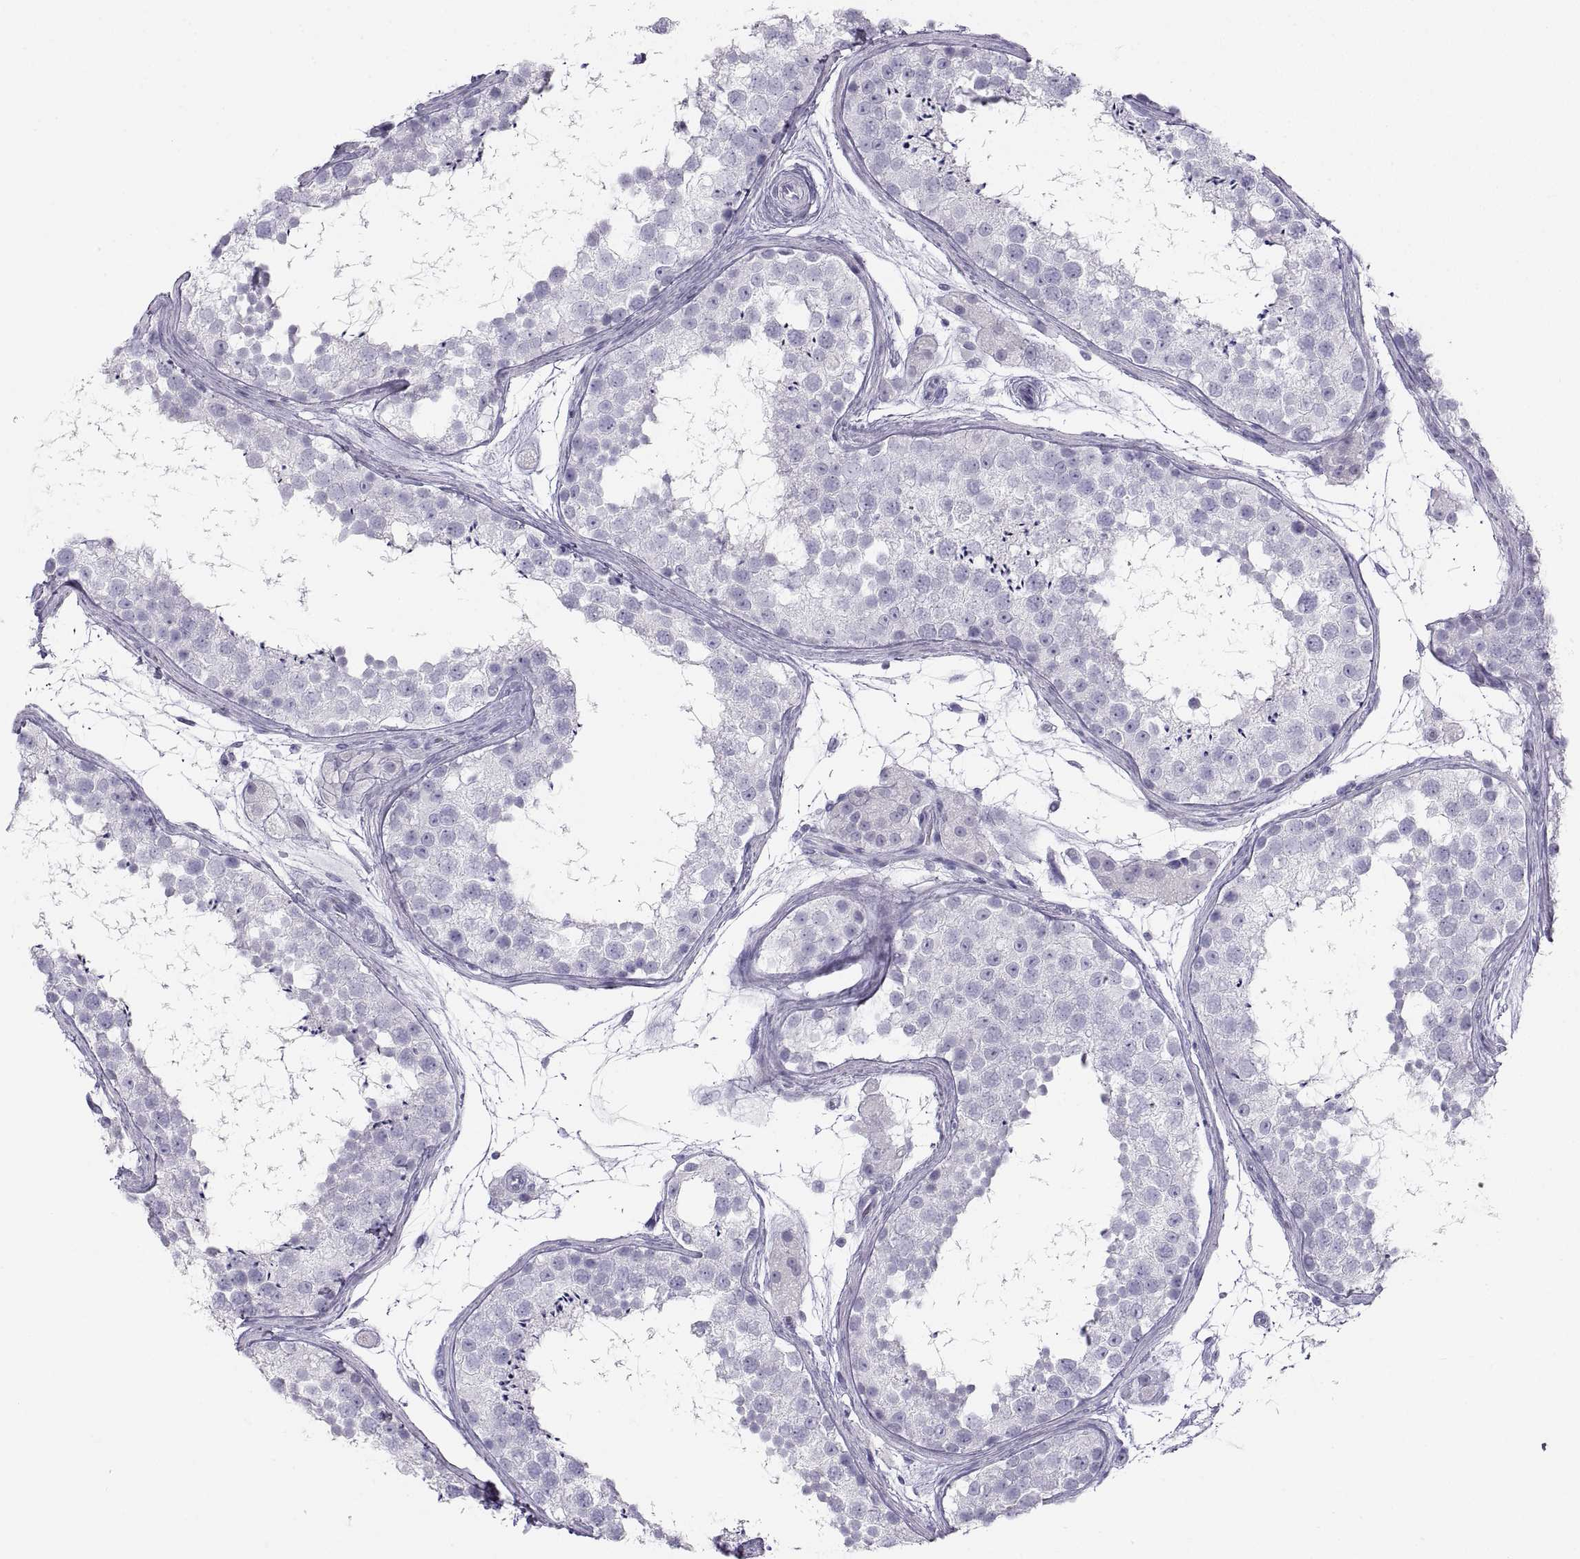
{"staining": {"intensity": "negative", "quantity": "none", "location": "none"}, "tissue": "testis", "cell_type": "Cells in seminiferous ducts", "image_type": "normal", "snomed": [{"axis": "morphology", "description": "Normal tissue, NOS"}, {"axis": "topography", "description": "Testis"}], "caption": "This image is of benign testis stained with immunohistochemistry (IHC) to label a protein in brown with the nuclei are counter-stained blue. There is no positivity in cells in seminiferous ducts. Brightfield microscopy of immunohistochemistry (IHC) stained with DAB (3,3'-diaminobenzidine) (brown) and hematoxylin (blue), captured at high magnification.", "gene": "SEMG1", "patient": {"sex": "male", "age": 41}}